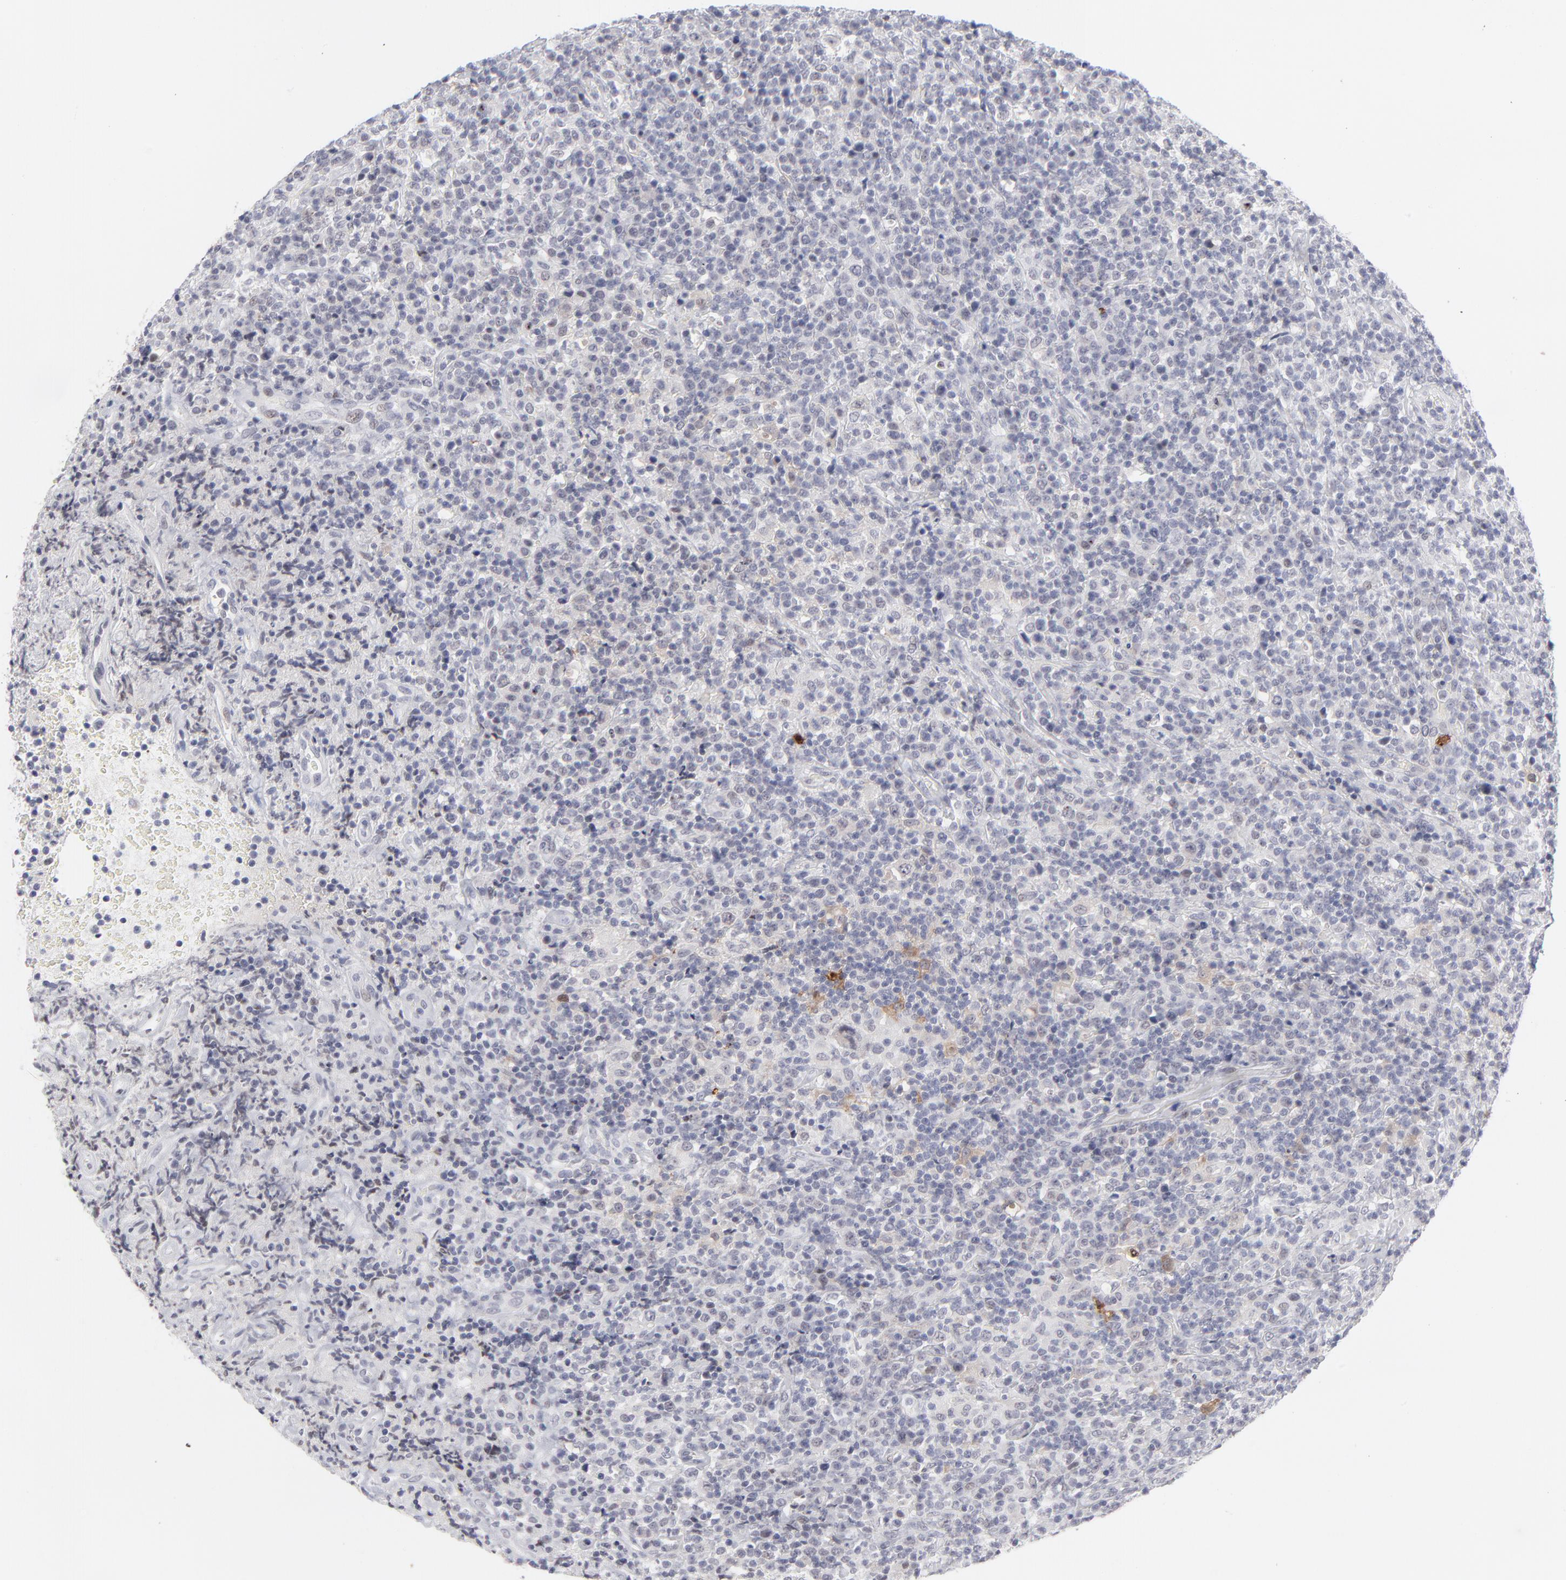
{"staining": {"intensity": "moderate", "quantity": "<25%", "location": "cytoplasmic/membranous"}, "tissue": "lymphoma", "cell_type": "Tumor cells", "image_type": "cancer", "snomed": [{"axis": "morphology", "description": "Hodgkin's disease, NOS"}, {"axis": "topography", "description": "Lymph node"}], "caption": "Tumor cells demonstrate low levels of moderate cytoplasmic/membranous expression in about <25% of cells in human lymphoma. (DAB IHC, brown staining for protein, blue staining for nuclei).", "gene": "CCR2", "patient": {"sex": "male", "age": 65}}